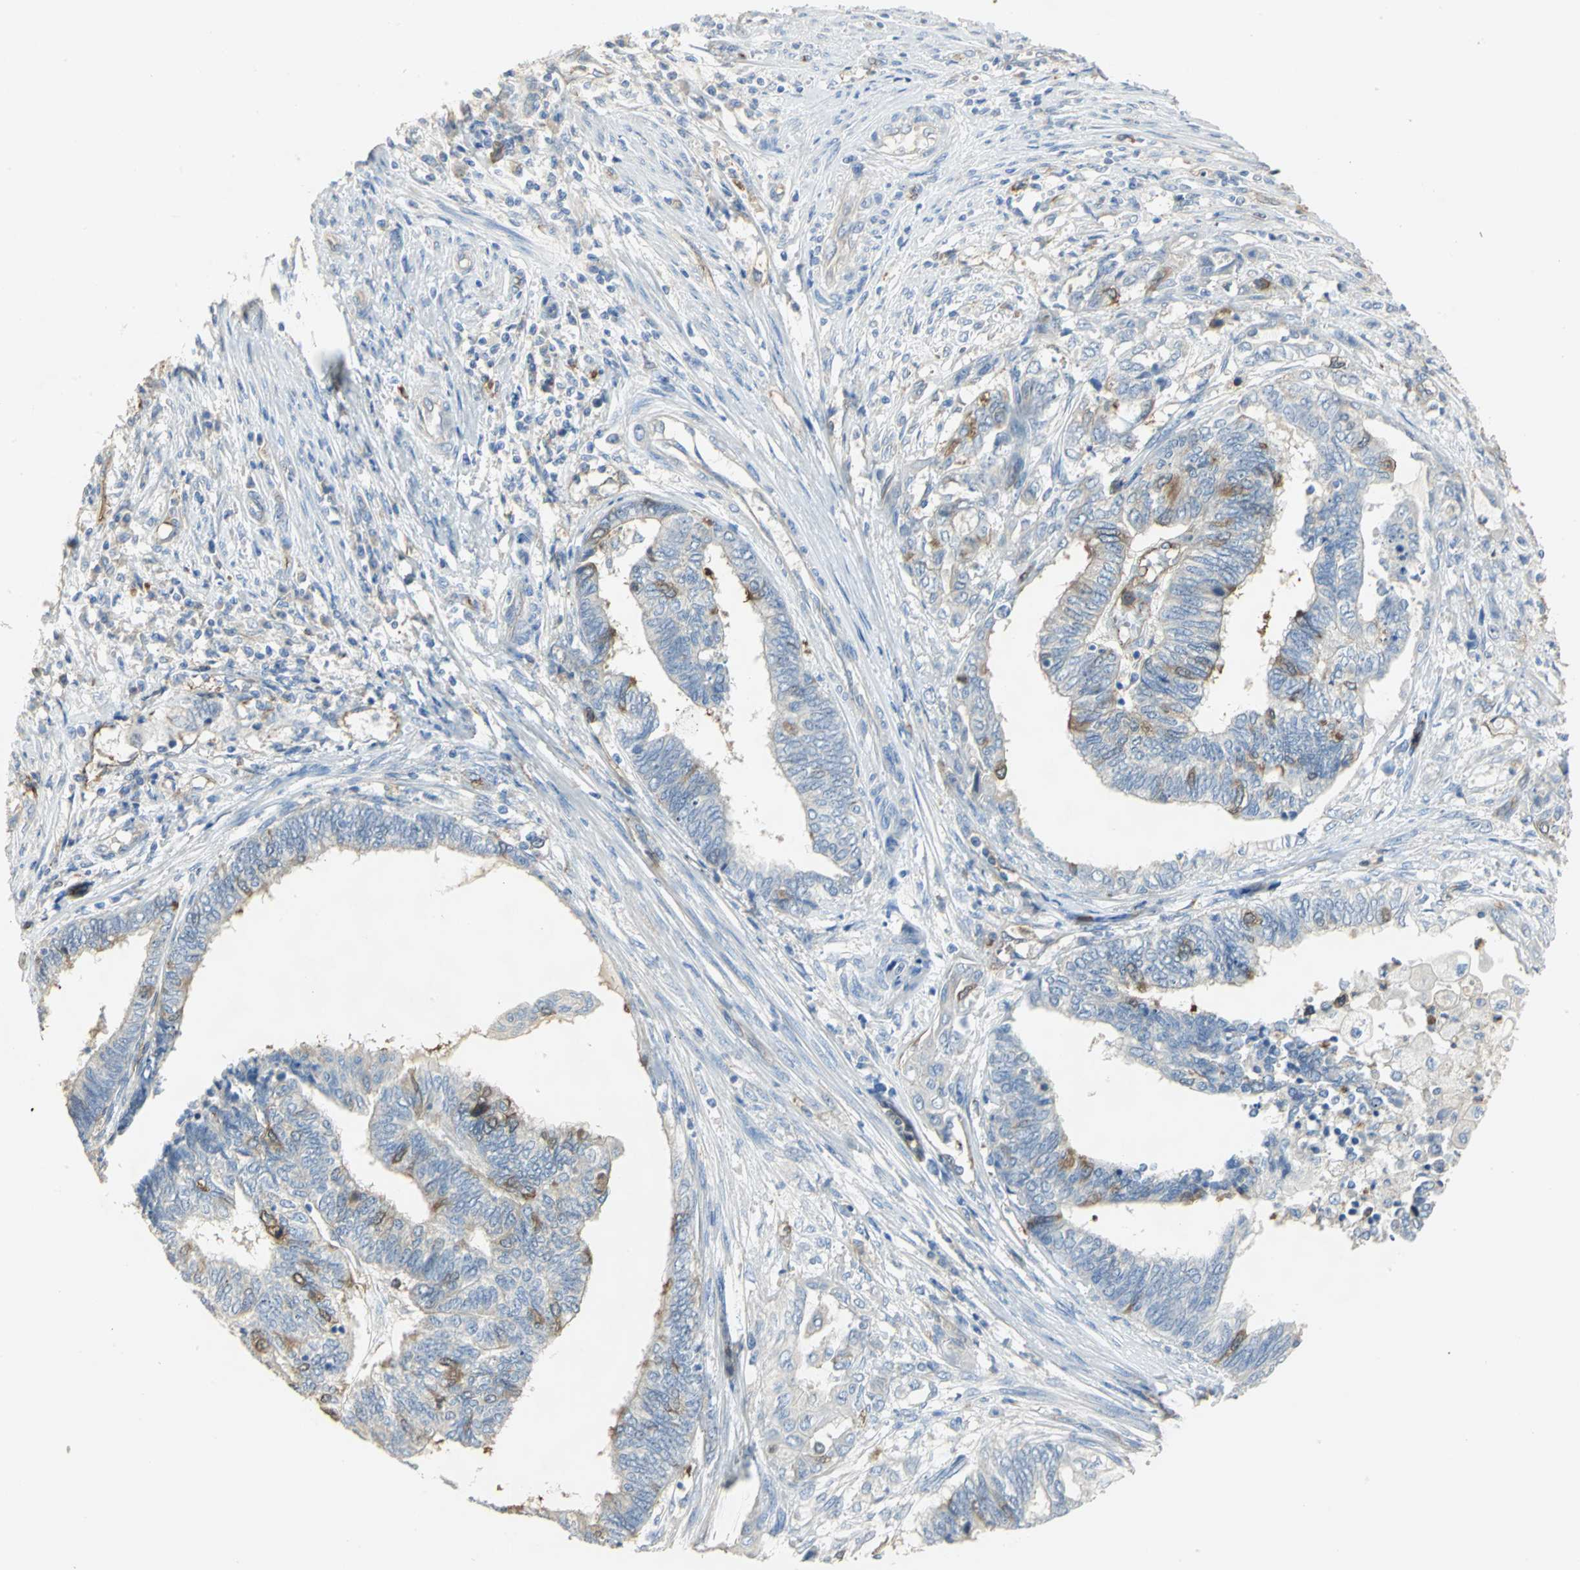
{"staining": {"intensity": "moderate", "quantity": "<25%", "location": "cytoplasmic/membranous"}, "tissue": "endometrial cancer", "cell_type": "Tumor cells", "image_type": "cancer", "snomed": [{"axis": "morphology", "description": "Adenocarcinoma, NOS"}, {"axis": "topography", "description": "Uterus"}, {"axis": "topography", "description": "Endometrium"}], "caption": "Endometrial cancer stained with immunohistochemistry exhibits moderate cytoplasmic/membranous positivity in approximately <25% of tumor cells. (DAB (3,3'-diaminobenzidine) IHC, brown staining for protein, blue staining for nuclei).", "gene": "DLGAP5", "patient": {"sex": "female", "age": 70}}